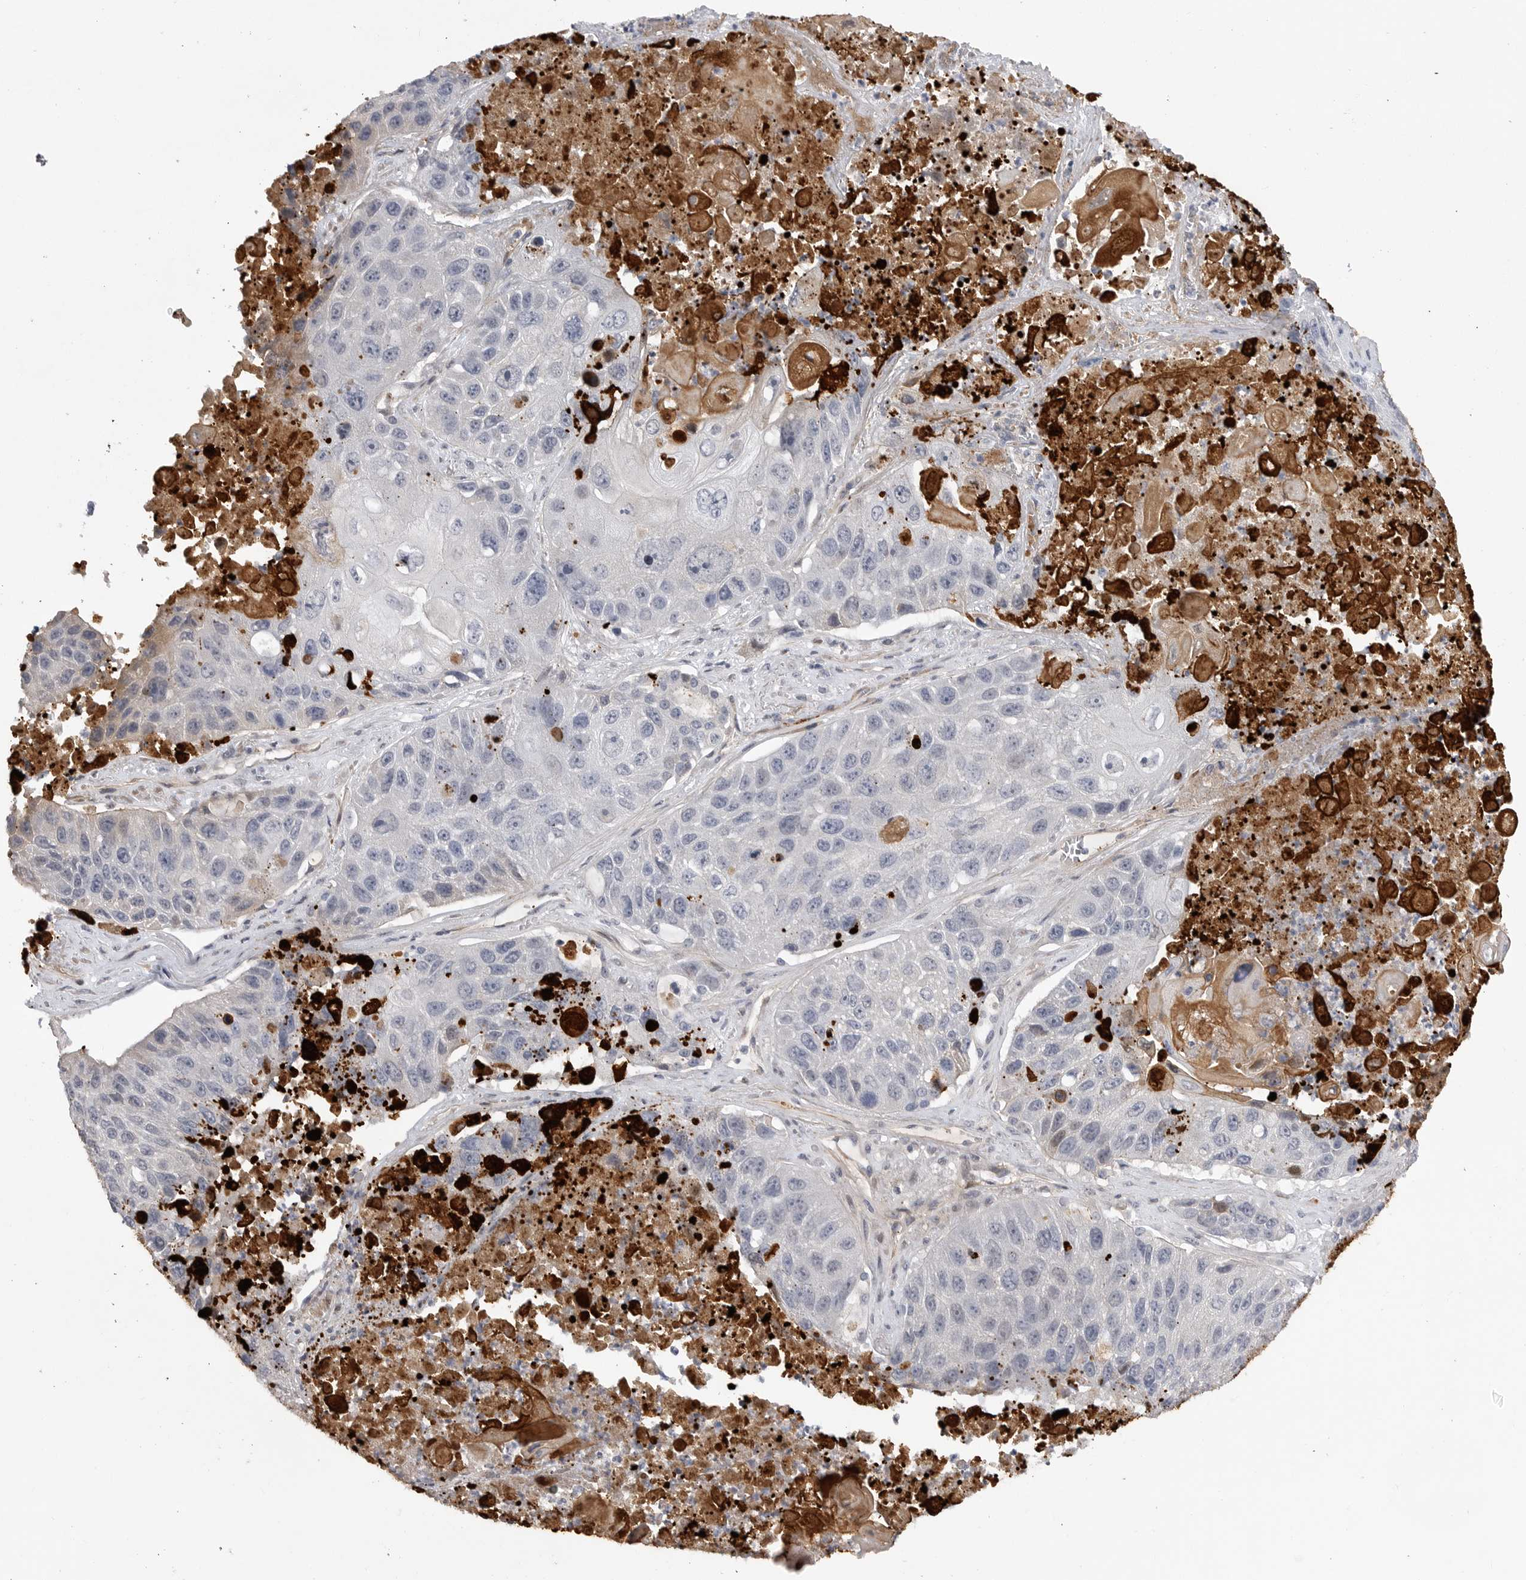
{"staining": {"intensity": "negative", "quantity": "none", "location": "none"}, "tissue": "lung cancer", "cell_type": "Tumor cells", "image_type": "cancer", "snomed": [{"axis": "morphology", "description": "Squamous cell carcinoma, NOS"}, {"axis": "topography", "description": "Lung"}], "caption": "Histopathology image shows no significant protein positivity in tumor cells of lung squamous cell carcinoma.", "gene": "FBXO43", "patient": {"sex": "male", "age": 61}}